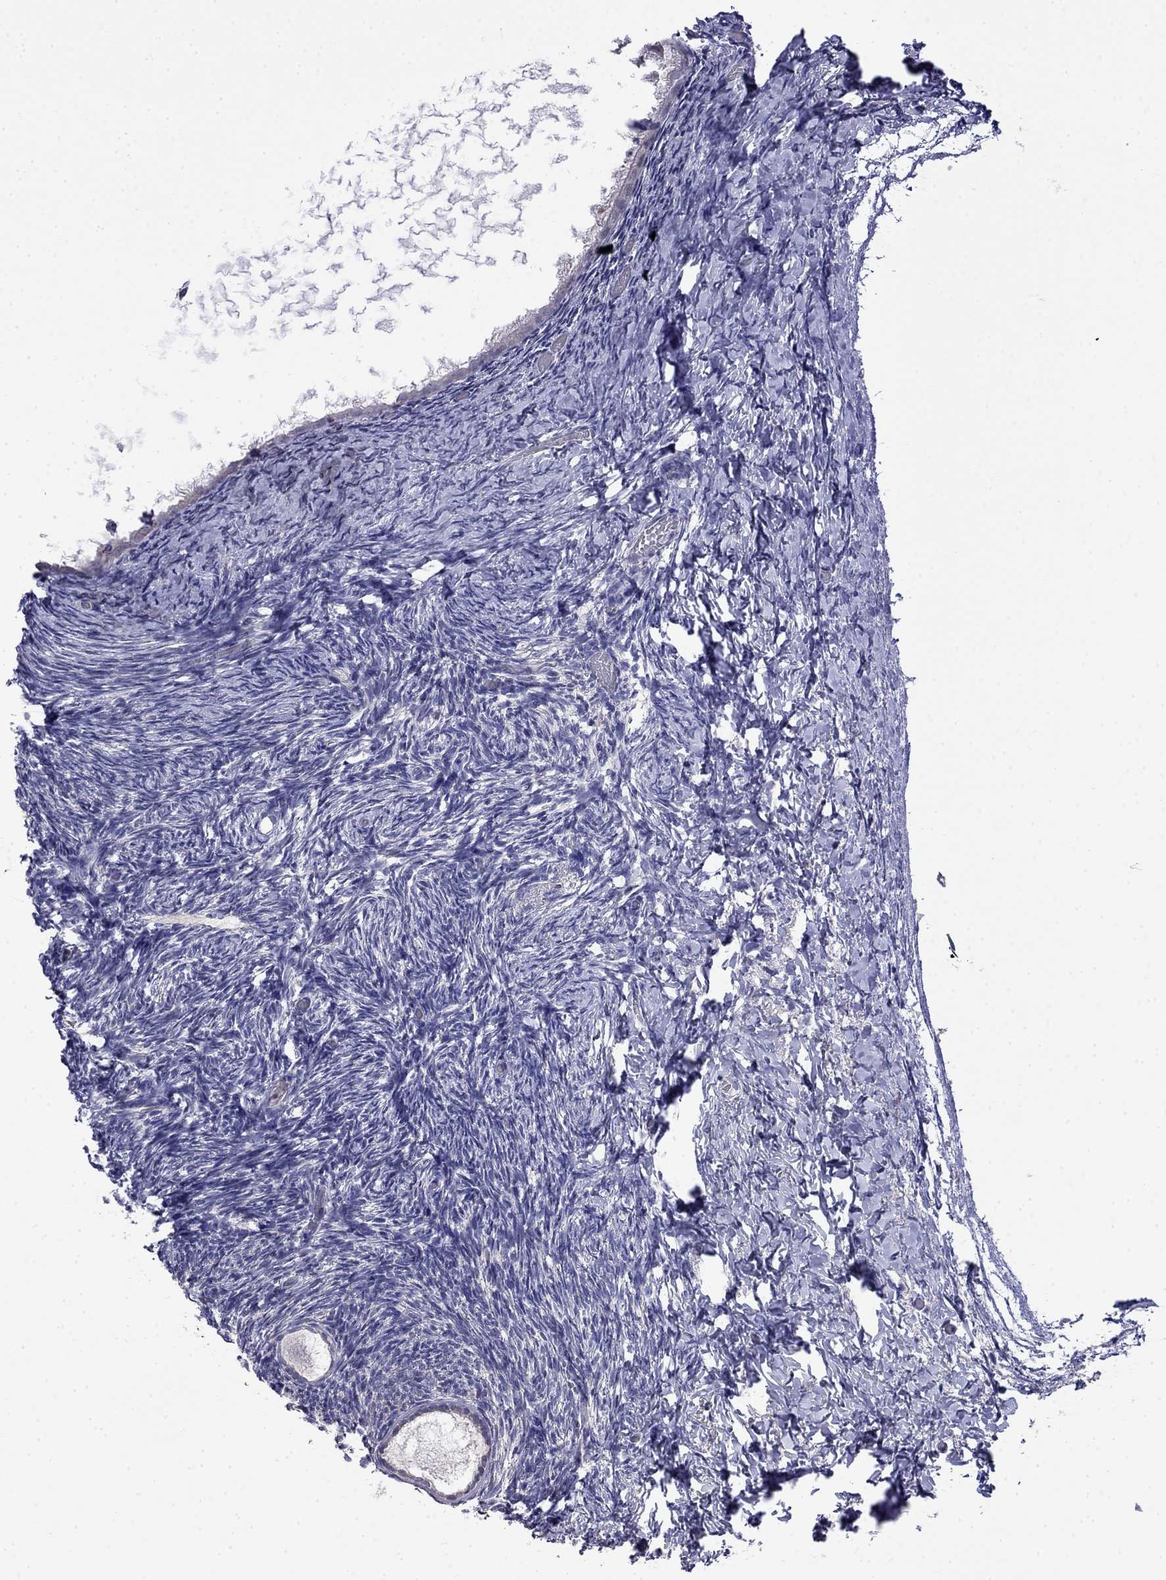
{"staining": {"intensity": "negative", "quantity": "none", "location": "none"}, "tissue": "ovary", "cell_type": "Follicle cells", "image_type": "normal", "snomed": [{"axis": "morphology", "description": "Normal tissue, NOS"}, {"axis": "topography", "description": "Ovary"}], "caption": "High power microscopy image of an immunohistochemistry micrograph of normal ovary, revealing no significant positivity in follicle cells. The staining was performed using DAB (3,3'-diaminobenzidine) to visualize the protein expression in brown, while the nuclei were stained in blue with hematoxylin (Magnification: 20x).", "gene": "GUCA1B", "patient": {"sex": "female", "age": 39}}